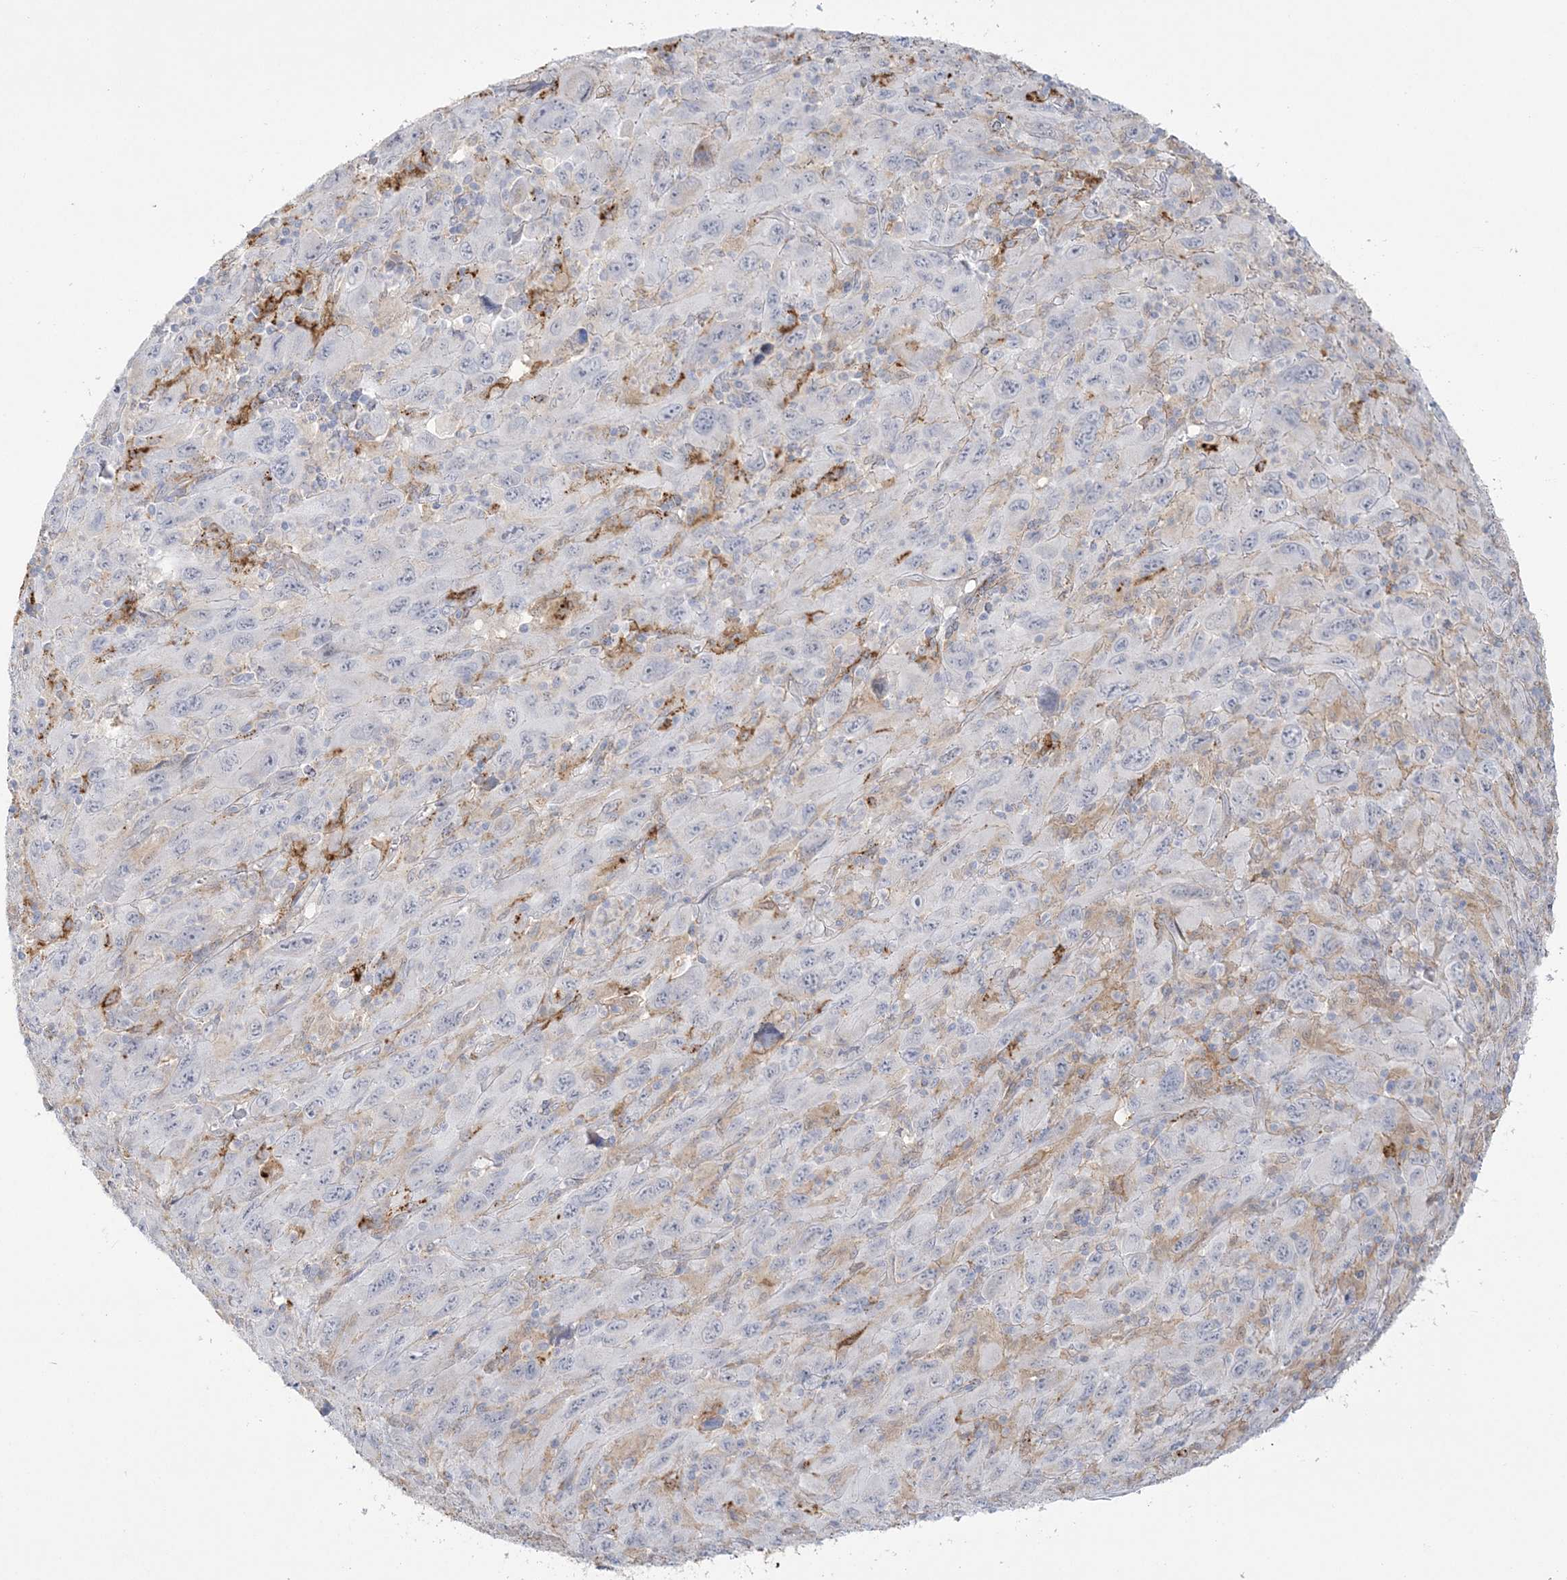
{"staining": {"intensity": "negative", "quantity": "none", "location": "none"}, "tissue": "melanoma", "cell_type": "Tumor cells", "image_type": "cancer", "snomed": [{"axis": "morphology", "description": "Malignant melanoma, Metastatic site"}, {"axis": "topography", "description": "Skin"}], "caption": "Immunohistochemical staining of human malignant melanoma (metastatic site) reveals no significant expression in tumor cells.", "gene": "HAAO", "patient": {"sex": "female", "age": 56}}